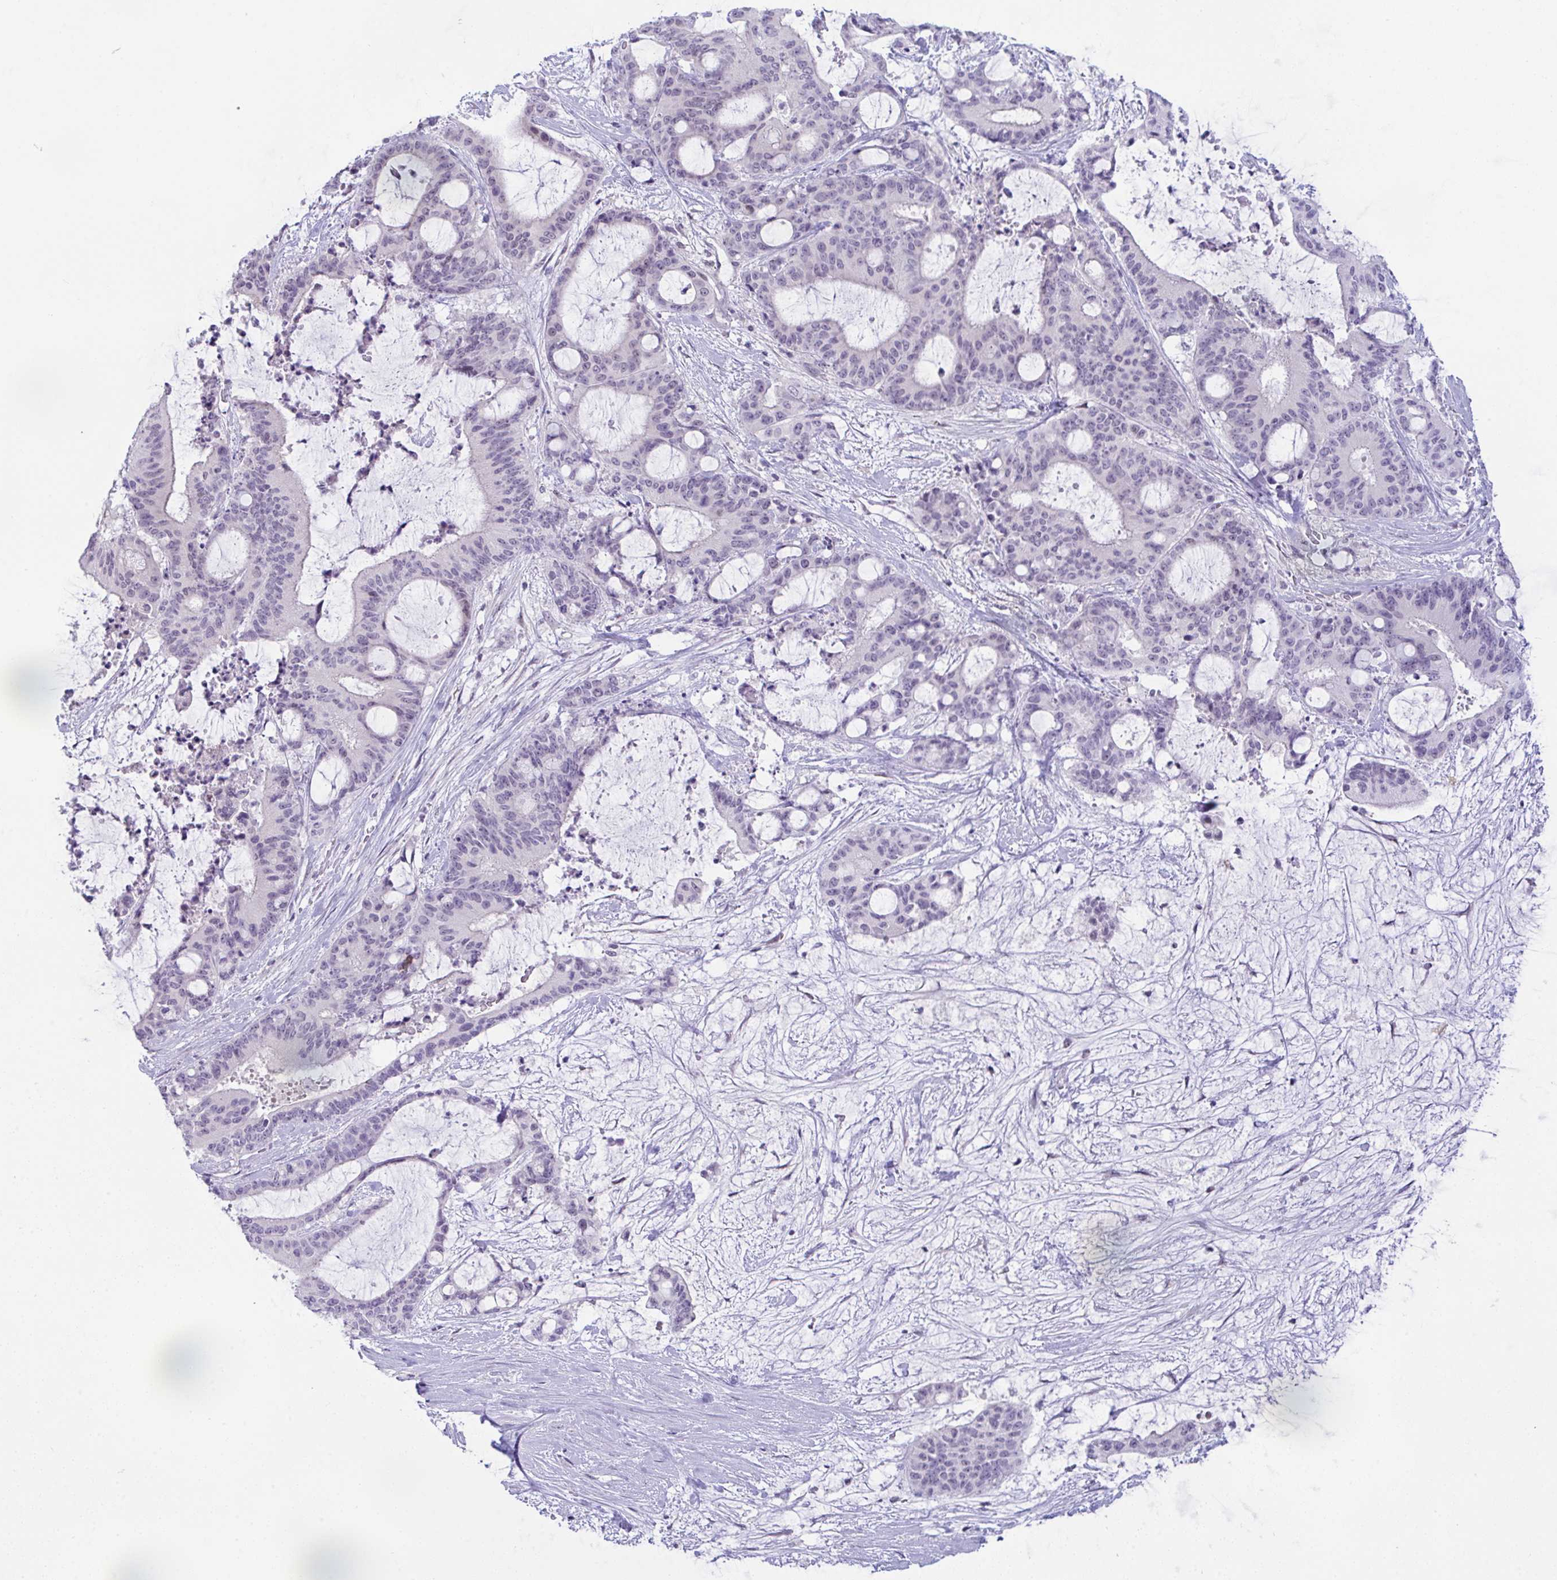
{"staining": {"intensity": "negative", "quantity": "none", "location": "none"}, "tissue": "liver cancer", "cell_type": "Tumor cells", "image_type": "cancer", "snomed": [{"axis": "morphology", "description": "Normal tissue, NOS"}, {"axis": "morphology", "description": "Cholangiocarcinoma"}, {"axis": "topography", "description": "Liver"}, {"axis": "topography", "description": "Peripheral nerve tissue"}], "caption": "The histopathology image exhibits no significant expression in tumor cells of liver cholangiocarcinoma. (Immunohistochemistry (ihc), brightfield microscopy, high magnification).", "gene": "USP35", "patient": {"sex": "female", "age": 73}}